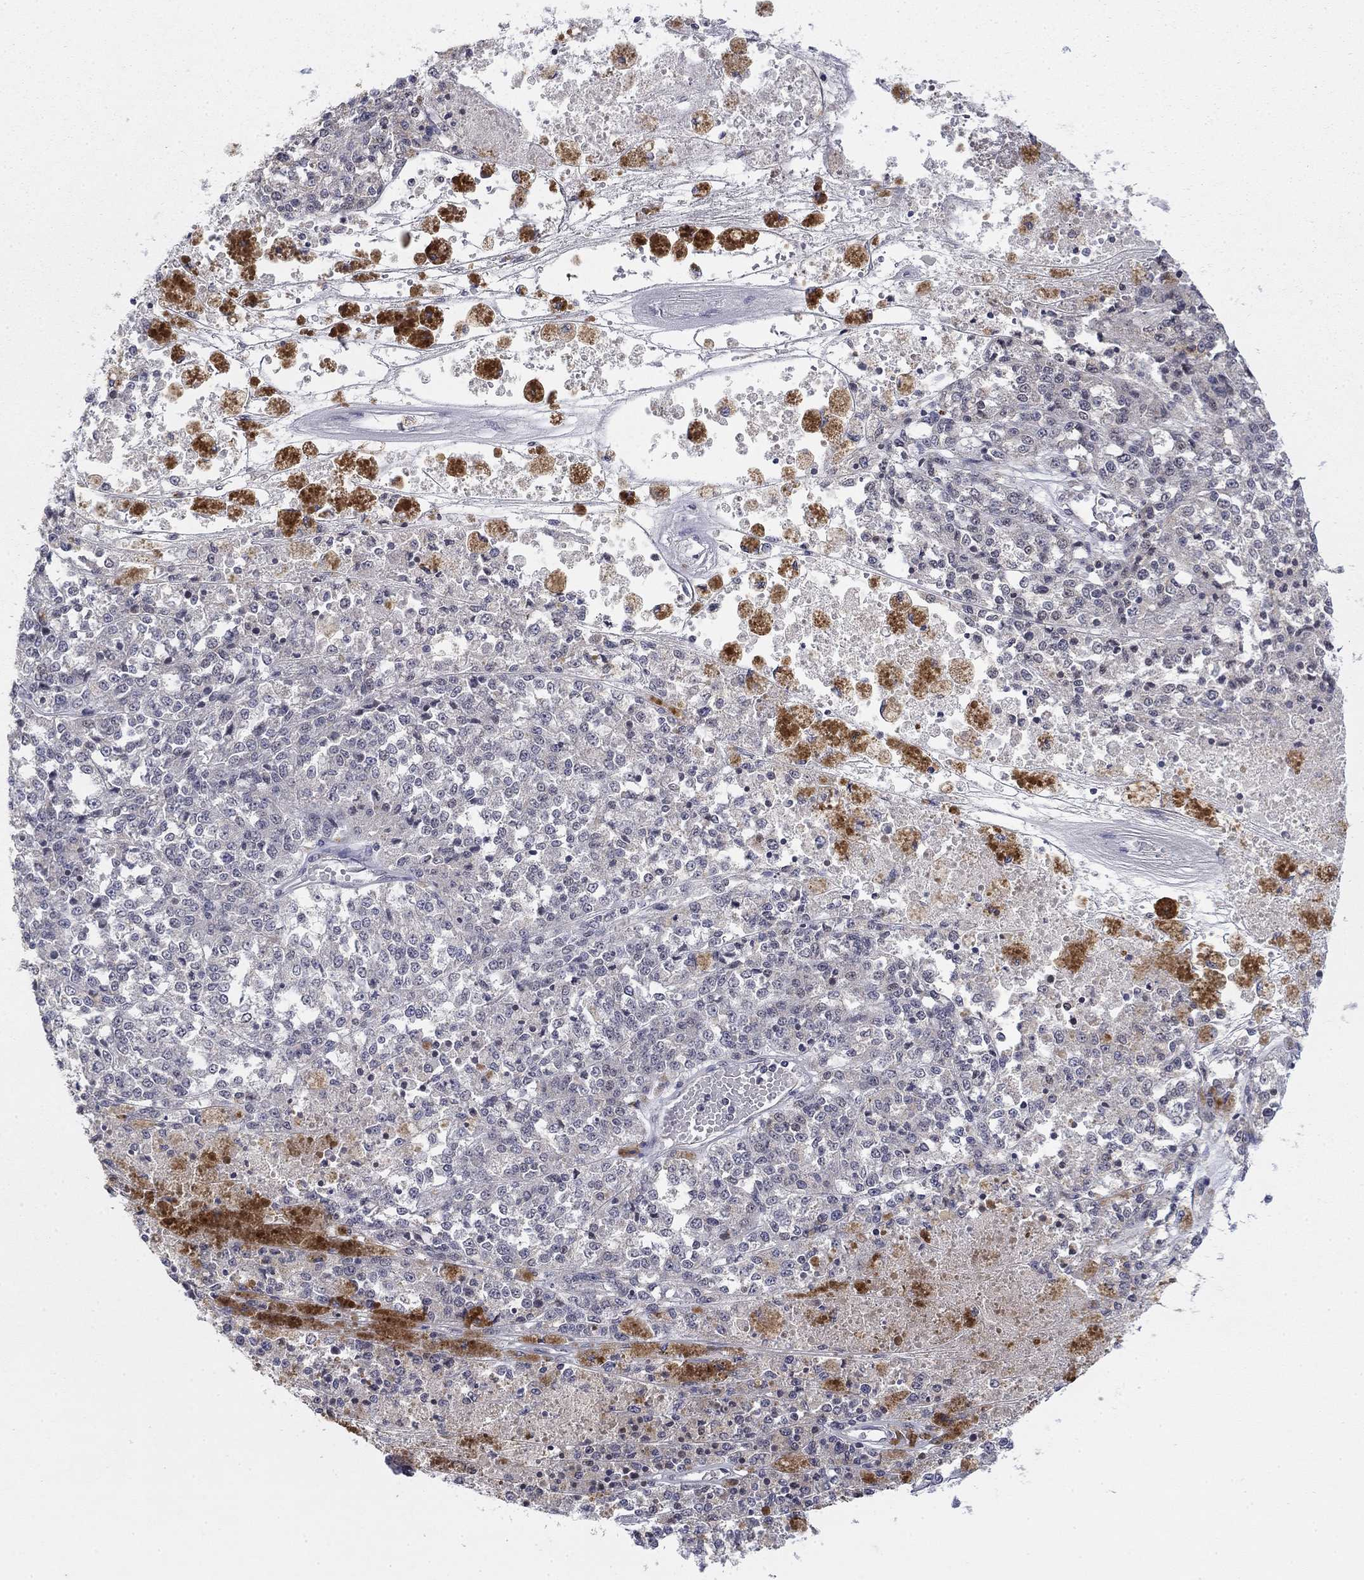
{"staining": {"intensity": "negative", "quantity": "none", "location": "none"}, "tissue": "melanoma", "cell_type": "Tumor cells", "image_type": "cancer", "snomed": [{"axis": "morphology", "description": "Malignant melanoma, Metastatic site"}, {"axis": "topography", "description": "Lymph node"}], "caption": "High magnification brightfield microscopy of melanoma stained with DAB (3,3'-diaminobenzidine) (brown) and counterstained with hematoxylin (blue): tumor cells show no significant expression.", "gene": "GRIA3", "patient": {"sex": "female", "age": 64}}